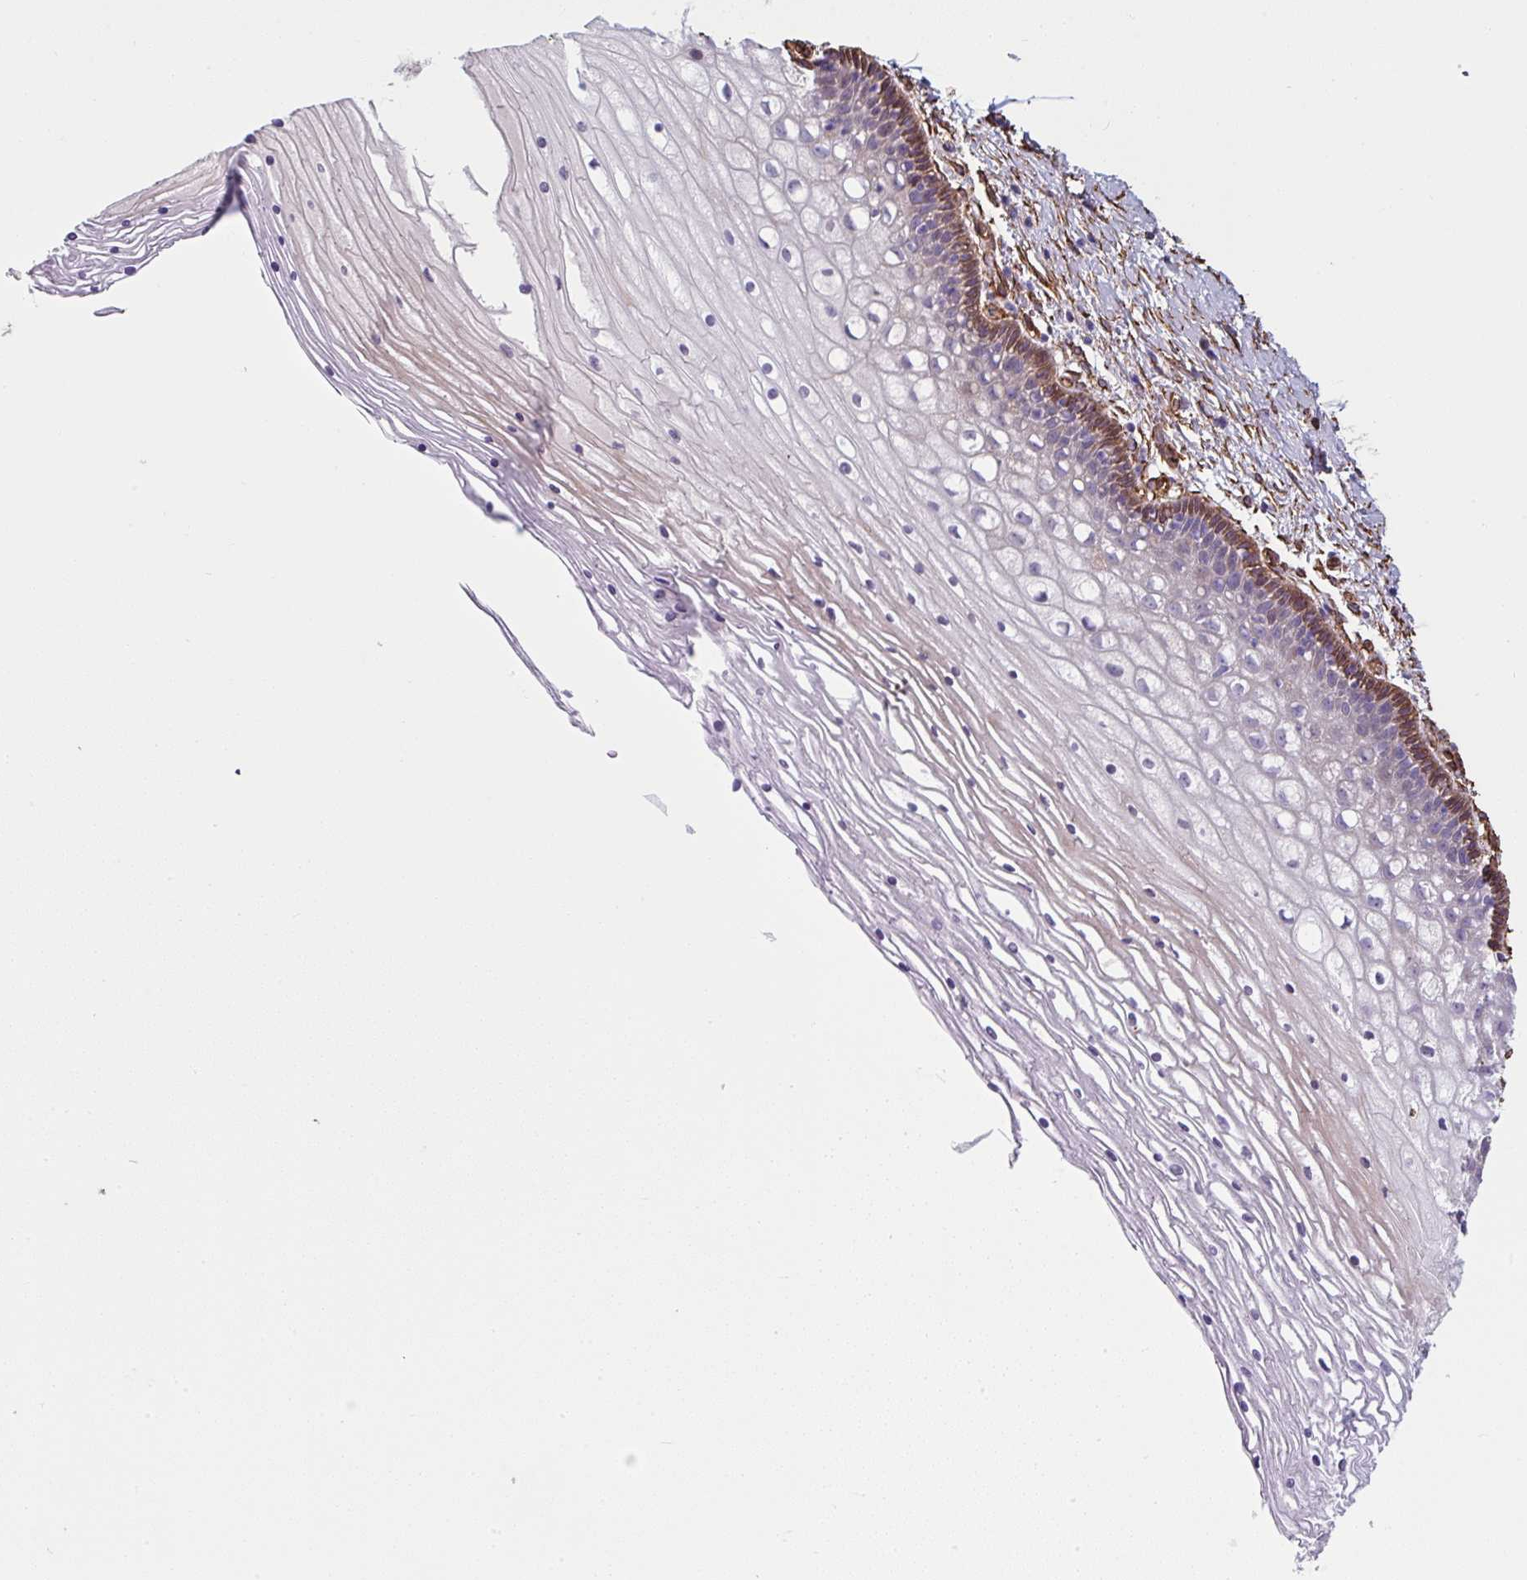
{"staining": {"intensity": "strong", "quantity": "<25%", "location": "cytoplasmic/membranous"}, "tissue": "cervix", "cell_type": "Squamous epithelial cells", "image_type": "normal", "snomed": [{"axis": "morphology", "description": "Normal tissue, NOS"}, {"axis": "topography", "description": "Cervix"}], "caption": "This photomicrograph displays immunohistochemistry (IHC) staining of unremarkable human cervix, with medium strong cytoplasmic/membranous staining in about <25% of squamous epithelial cells.", "gene": "ANKUB1", "patient": {"sex": "female", "age": 36}}